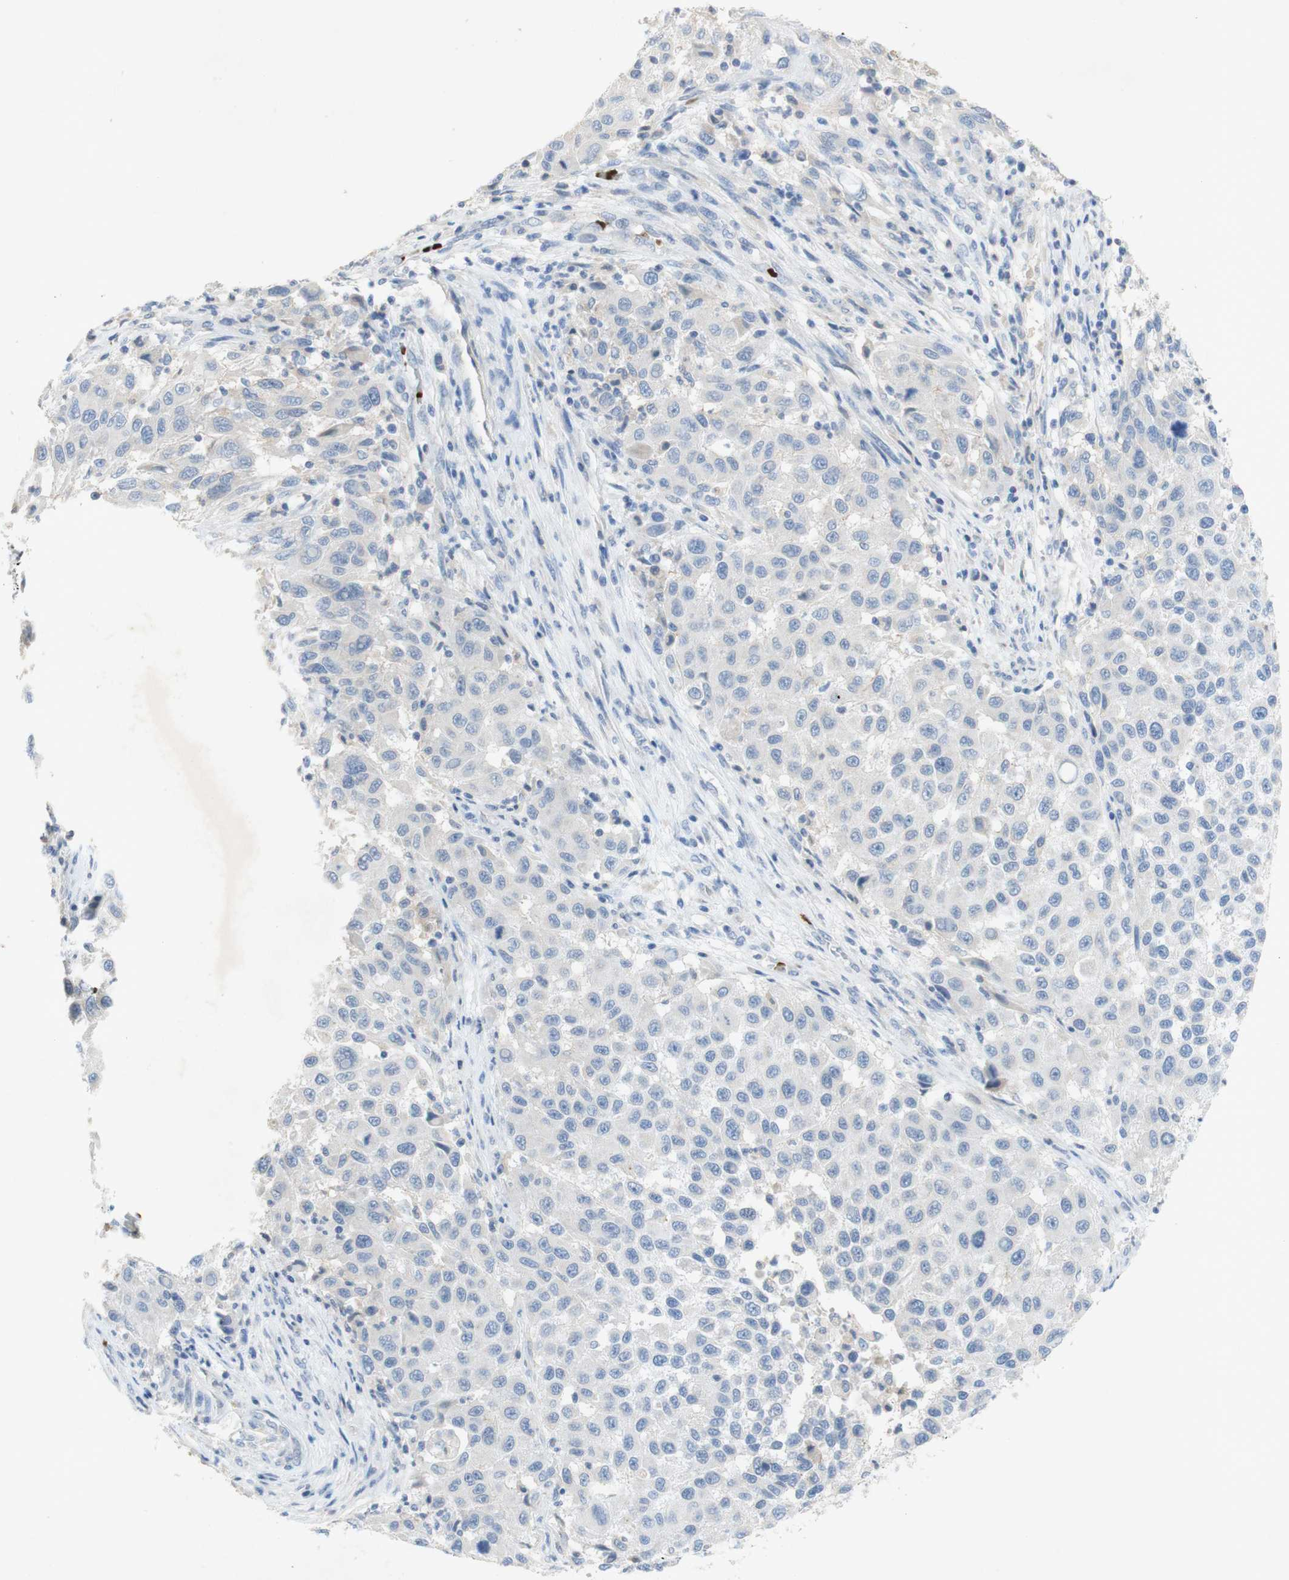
{"staining": {"intensity": "negative", "quantity": "none", "location": "none"}, "tissue": "melanoma", "cell_type": "Tumor cells", "image_type": "cancer", "snomed": [{"axis": "morphology", "description": "Malignant melanoma, Metastatic site"}, {"axis": "topography", "description": "Lymph node"}], "caption": "An image of human malignant melanoma (metastatic site) is negative for staining in tumor cells.", "gene": "EPO", "patient": {"sex": "male", "age": 61}}